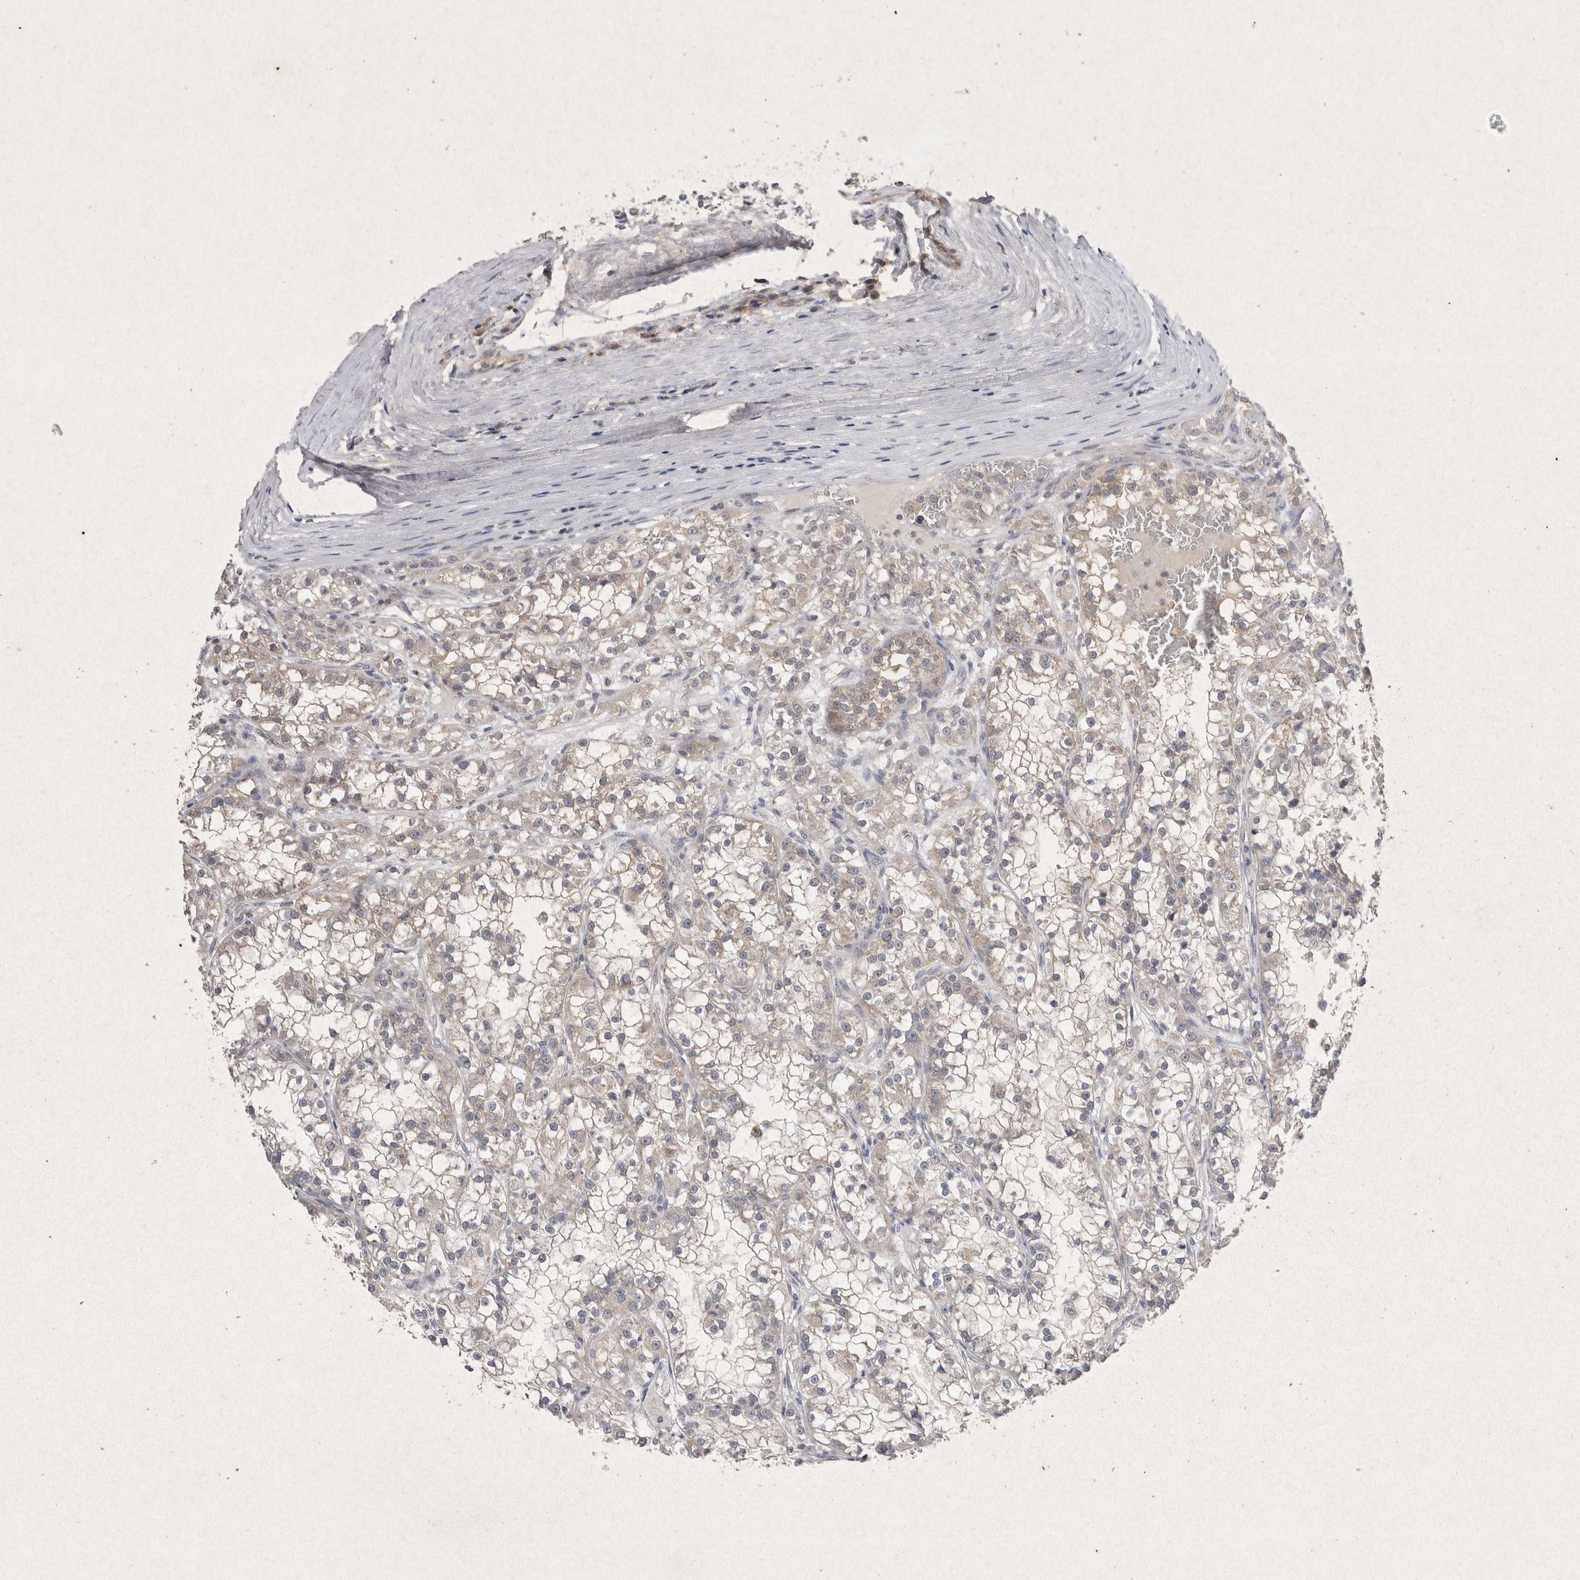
{"staining": {"intensity": "weak", "quantity": "<25%", "location": "cytoplasmic/membranous"}, "tissue": "renal cancer", "cell_type": "Tumor cells", "image_type": "cancer", "snomed": [{"axis": "morphology", "description": "Adenocarcinoma, NOS"}, {"axis": "topography", "description": "Kidney"}], "caption": "Protein analysis of renal cancer (adenocarcinoma) shows no significant staining in tumor cells. The staining was performed using DAB (3,3'-diaminobenzidine) to visualize the protein expression in brown, while the nuclei were stained in blue with hematoxylin (Magnification: 20x).", "gene": "RASSF3", "patient": {"sex": "female", "age": 52}}